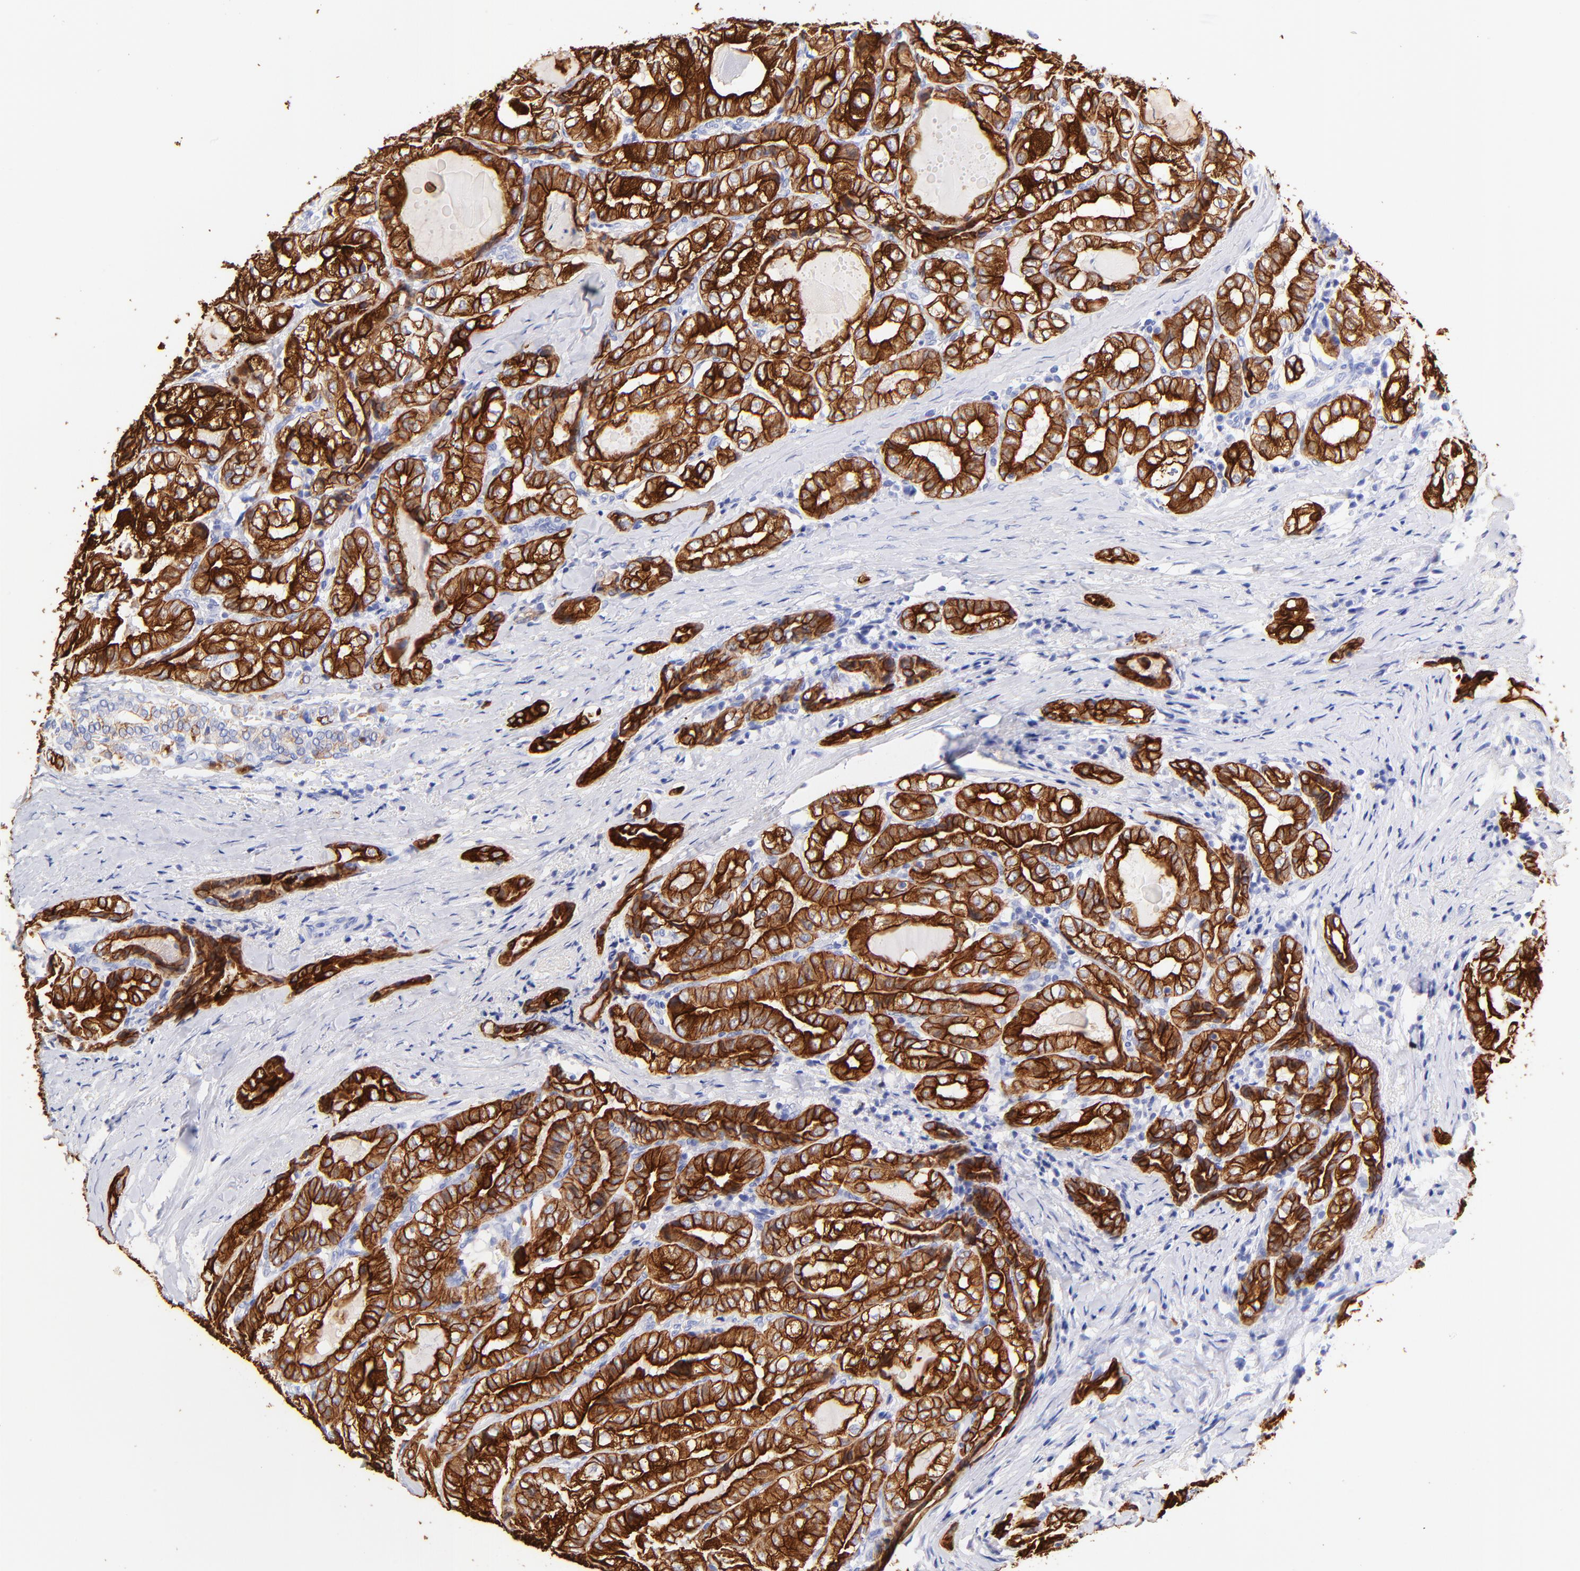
{"staining": {"intensity": "strong", "quantity": ">75%", "location": "cytoplasmic/membranous"}, "tissue": "thyroid cancer", "cell_type": "Tumor cells", "image_type": "cancer", "snomed": [{"axis": "morphology", "description": "Papillary adenocarcinoma, NOS"}, {"axis": "topography", "description": "Thyroid gland"}], "caption": "Protein expression analysis of thyroid cancer (papillary adenocarcinoma) shows strong cytoplasmic/membranous positivity in about >75% of tumor cells.", "gene": "KRT19", "patient": {"sex": "female", "age": 71}}